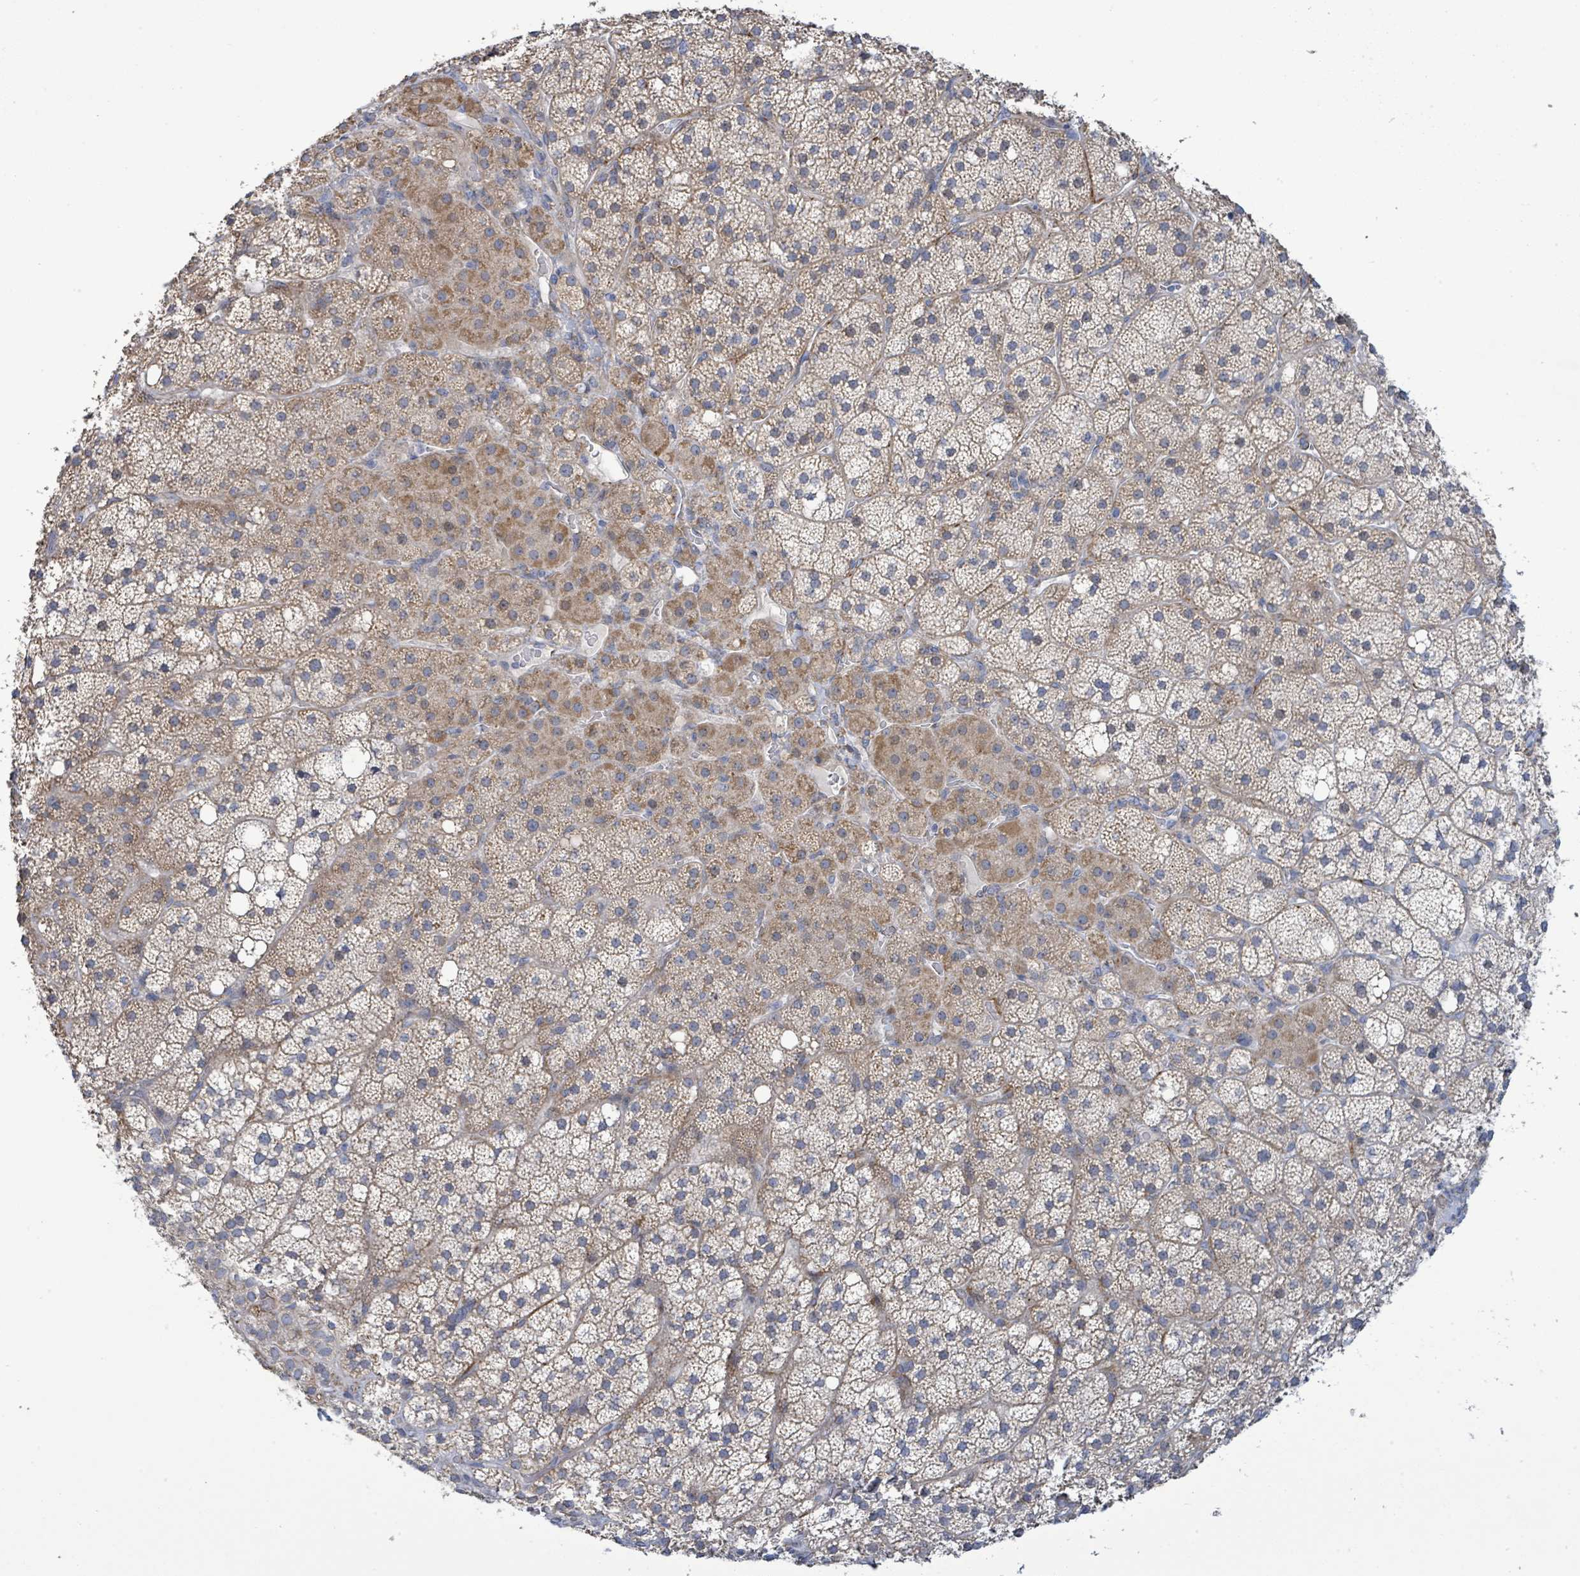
{"staining": {"intensity": "moderate", "quantity": ">75%", "location": "cytoplasmic/membranous"}, "tissue": "adrenal gland", "cell_type": "Glandular cells", "image_type": "normal", "snomed": [{"axis": "morphology", "description": "Normal tissue, NOS"}, {"axis": "topography", "description": "Adrenal gland"}], "caption": "Adrenal gland stained with immunohistochemistry (IHC) reveals moderate cytoplasmic/membranous expression in approximately >75% of glandular cells.", "gene": "ALG12", "patient": {"sex": "male", "age": 53}}